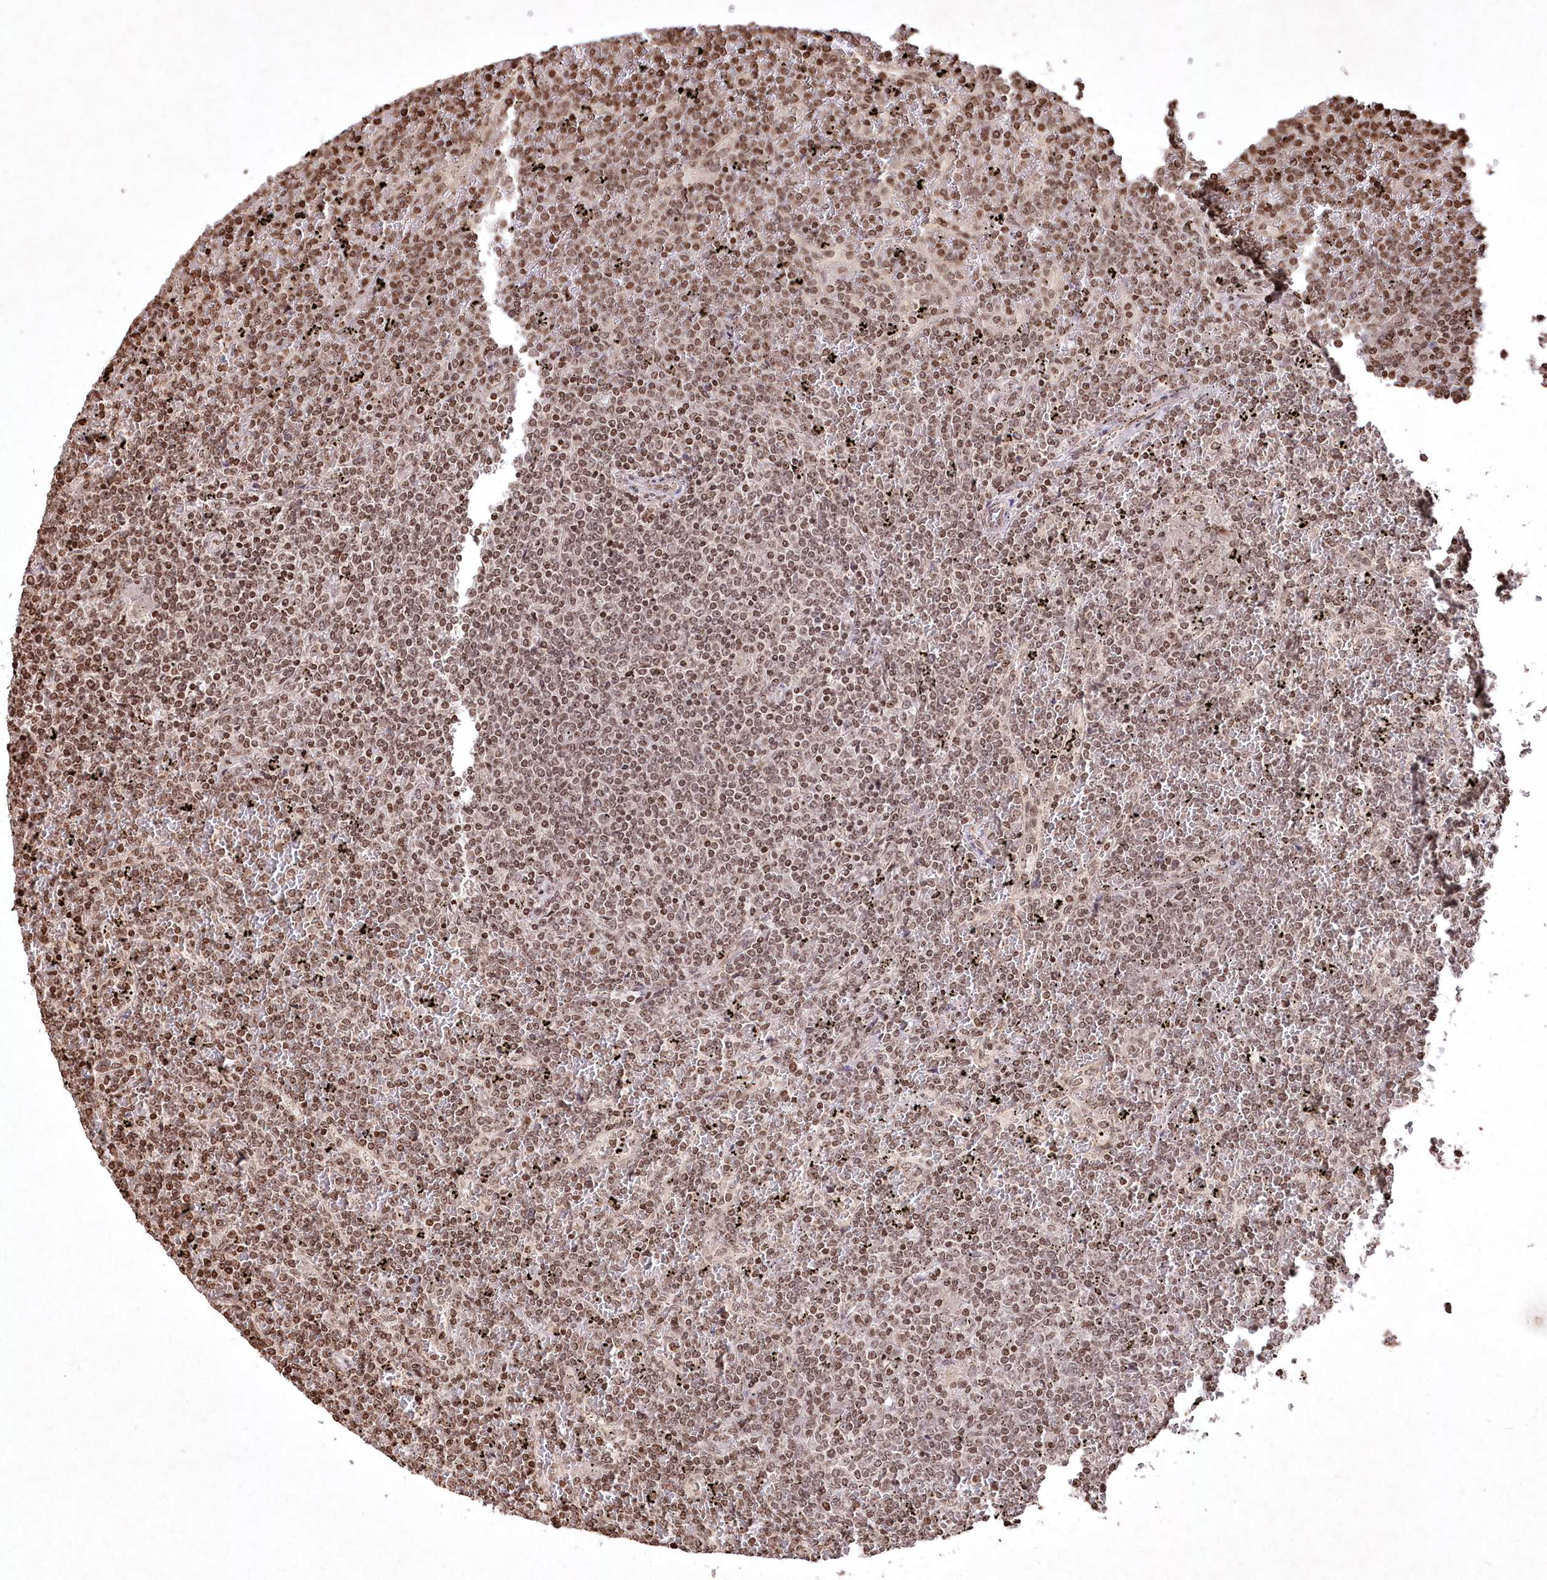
{"staining": {"intensity": "moderate", "quantity": ">75%", "location": "nuclear"}, "tissue": "lymphoma", "cell_type": "Tumor cells", "image_type": "cancer", "snomed": [{"axis": "morphology", "description": "Malignant lymphoma, non-Hodgkin's type, Low grade"}, {"axis": "topography", "description": "Spleen"}], "caption": "Immunohistochemistry histopathology image of malignant lymphoma, non-Hodgkin's type (low-grade) stained for a protein (brown), which demonstrates medium levels of moderate nuclear expression in about >75% of tumor cells.", "gene": "CCSER2", "patient": {"sex": "female", "age": 19}}